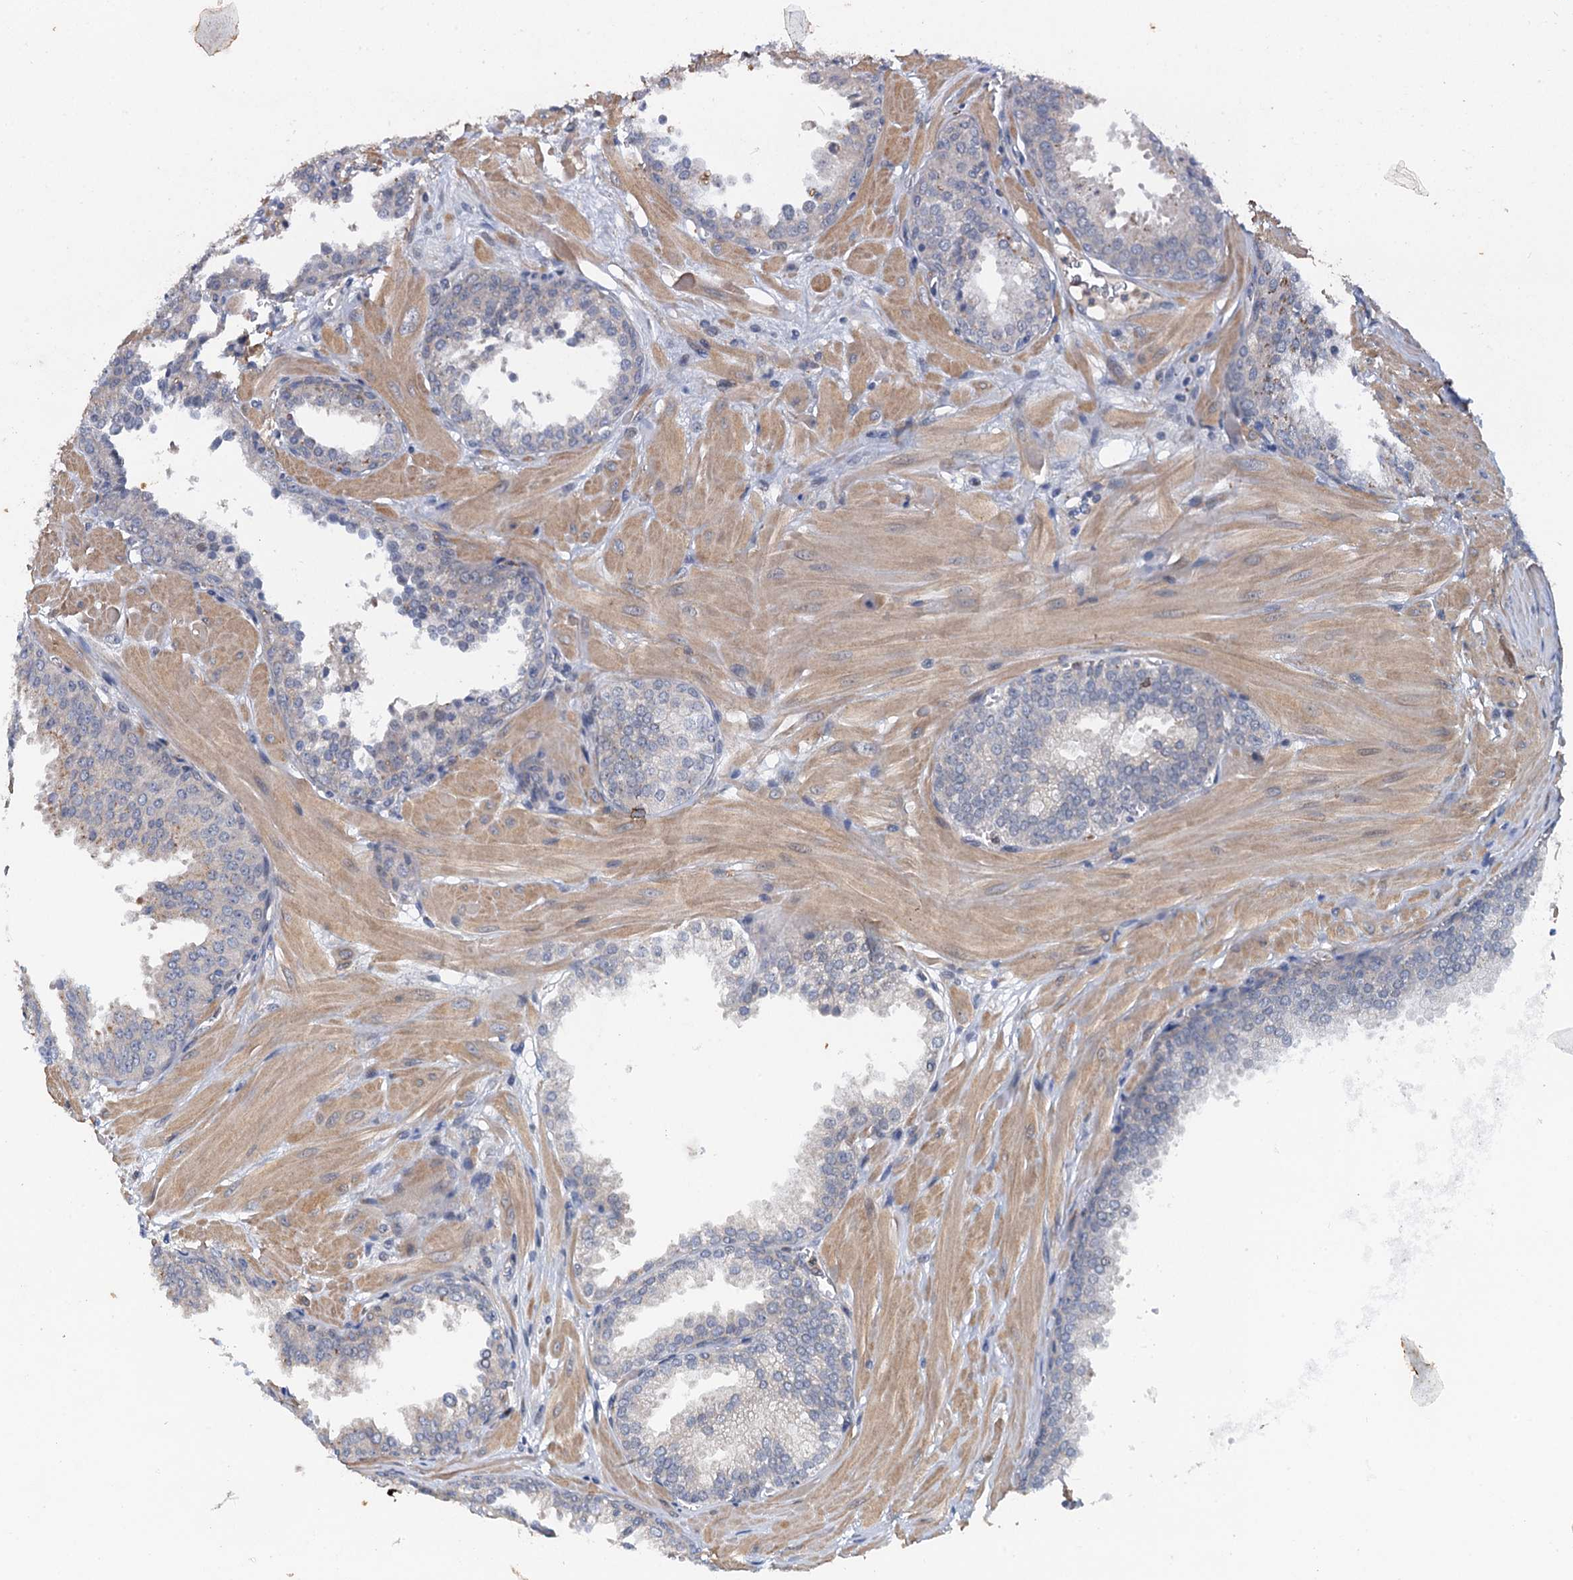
{"staining": {"intensity": "negative", "quantity": "none", "location": "none"}, "tissue": "prostate cancer", "cell_type": "Tumor cells", "image_type": "cancer", "snomed": [{"axis": "morphology", "description": "Adenocarcinoma, Low grade"}, {"axis": "topography", "description": "Prostate"}], "caption": "This photomicrograph is of prostate cancer (low-grade adenocarcinoma) stained with immunohistochemistry to label a protein in brown with the nuclei are counter-stained blue. There is no expression in tumor cells.", "gene": "ZNF606", "patient": {"sex": "male", "age": 67}}